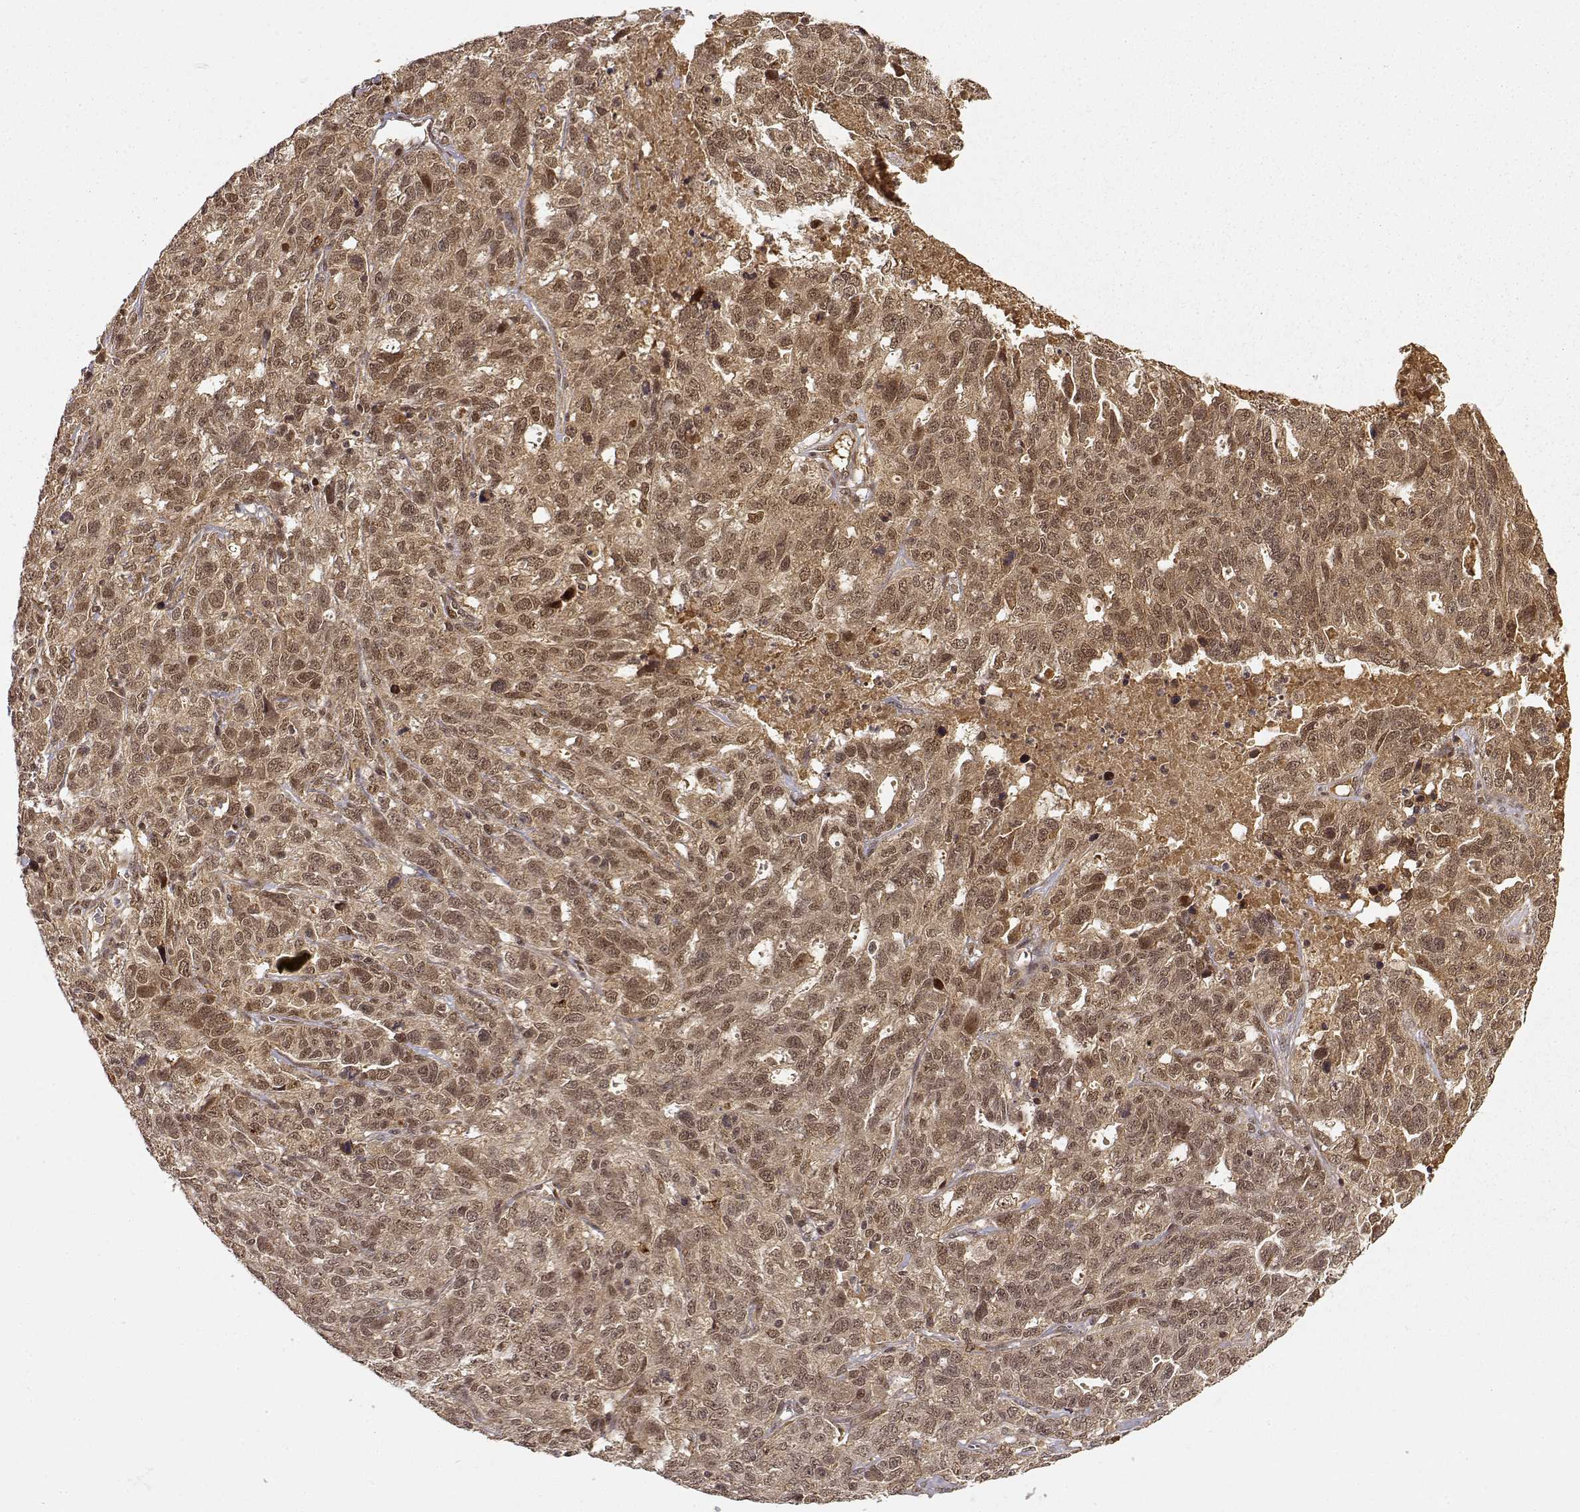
{"staining": {"intensity": "moderate", "quantity": ">75%", "location": "cytoplasmic/membranous,nuclear"}, "tissue": "ovarian cancer", "cell_type": "Tumor cells", "image_type": "cancer", "snomed": [{"axis": "morphology", "description": "Cystadenocarcinoma, serous, NOS"}, {"axis": "topography", "description": "Ovary"}], "caption": "The histopathology image demonstrates immunohistochemical staining of ovarian cancer (serous cystadenocarcinoma). There is moderate cytoplasmic/membranous and nuclear staining is seen in about >75% of tumor cells.", "gene": "MAEA", "patient": {"sex": "female", "age": 71}}